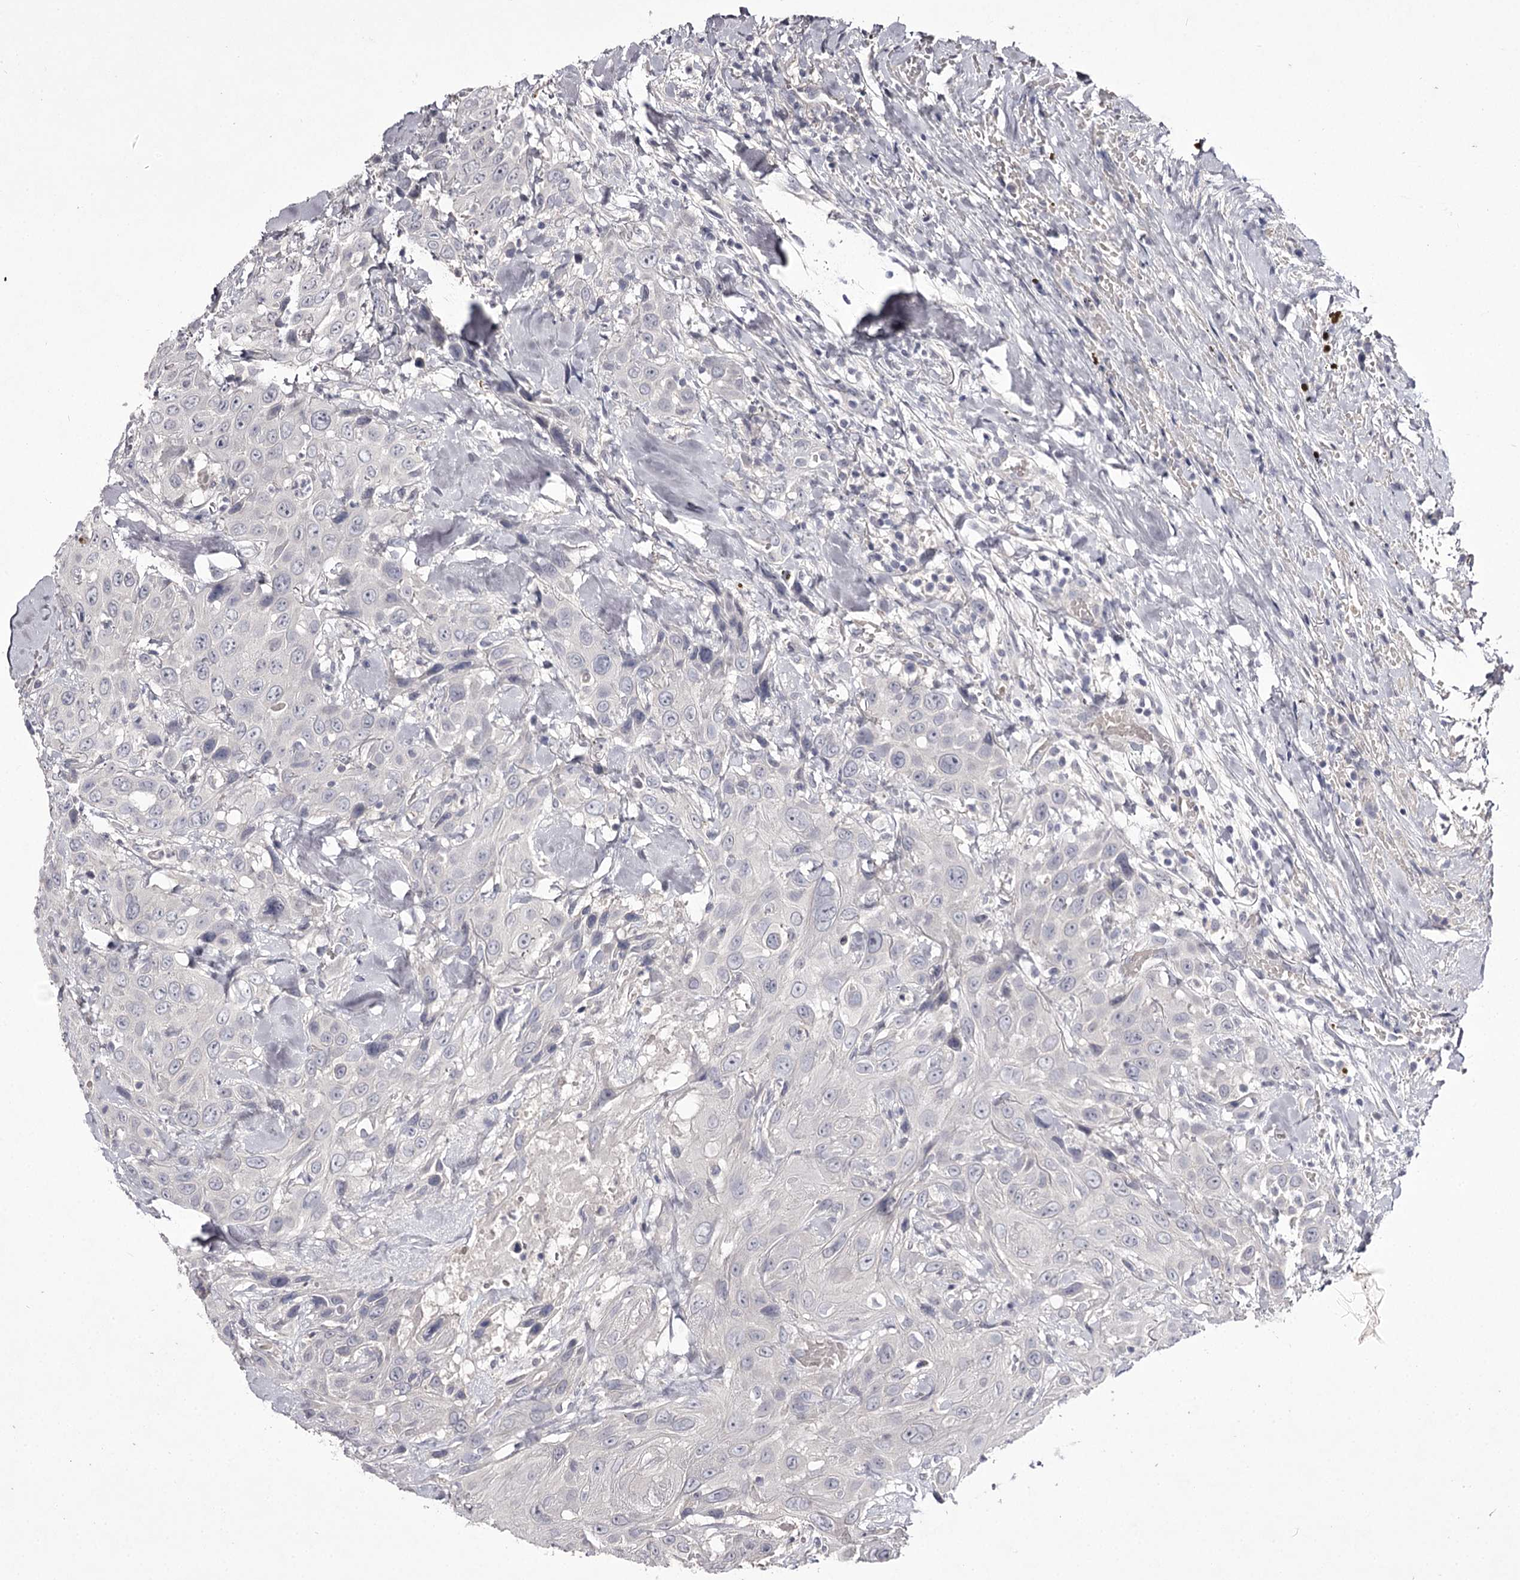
{"staining": {"intensity": "negative", "quantity": "none", "location": "none"}, "tissue": "head and neck cancer", "cell_type": "Tumor cells", "image_type": "cancer", "snomed": [{"axis": "morphology", "description": "Squamous cell carcinoma, NOS"}, {"axis": "topography", "description": "Head-Neck"}], "caption": "This histopathology image is of squamous cell carcinoma (head and neck) stained with immunohistochemistry to label a protein in brown with the nuclei are counter-stained blue. There is no expression in tumor cells. The staining was performed using DAB to visualize the protein expression in brown, while the nuclei were stained in blue with hematoxylin (Magnification: 20x).", "gene": "PRM2", "patient": {"sex": "male", "age": 81}}